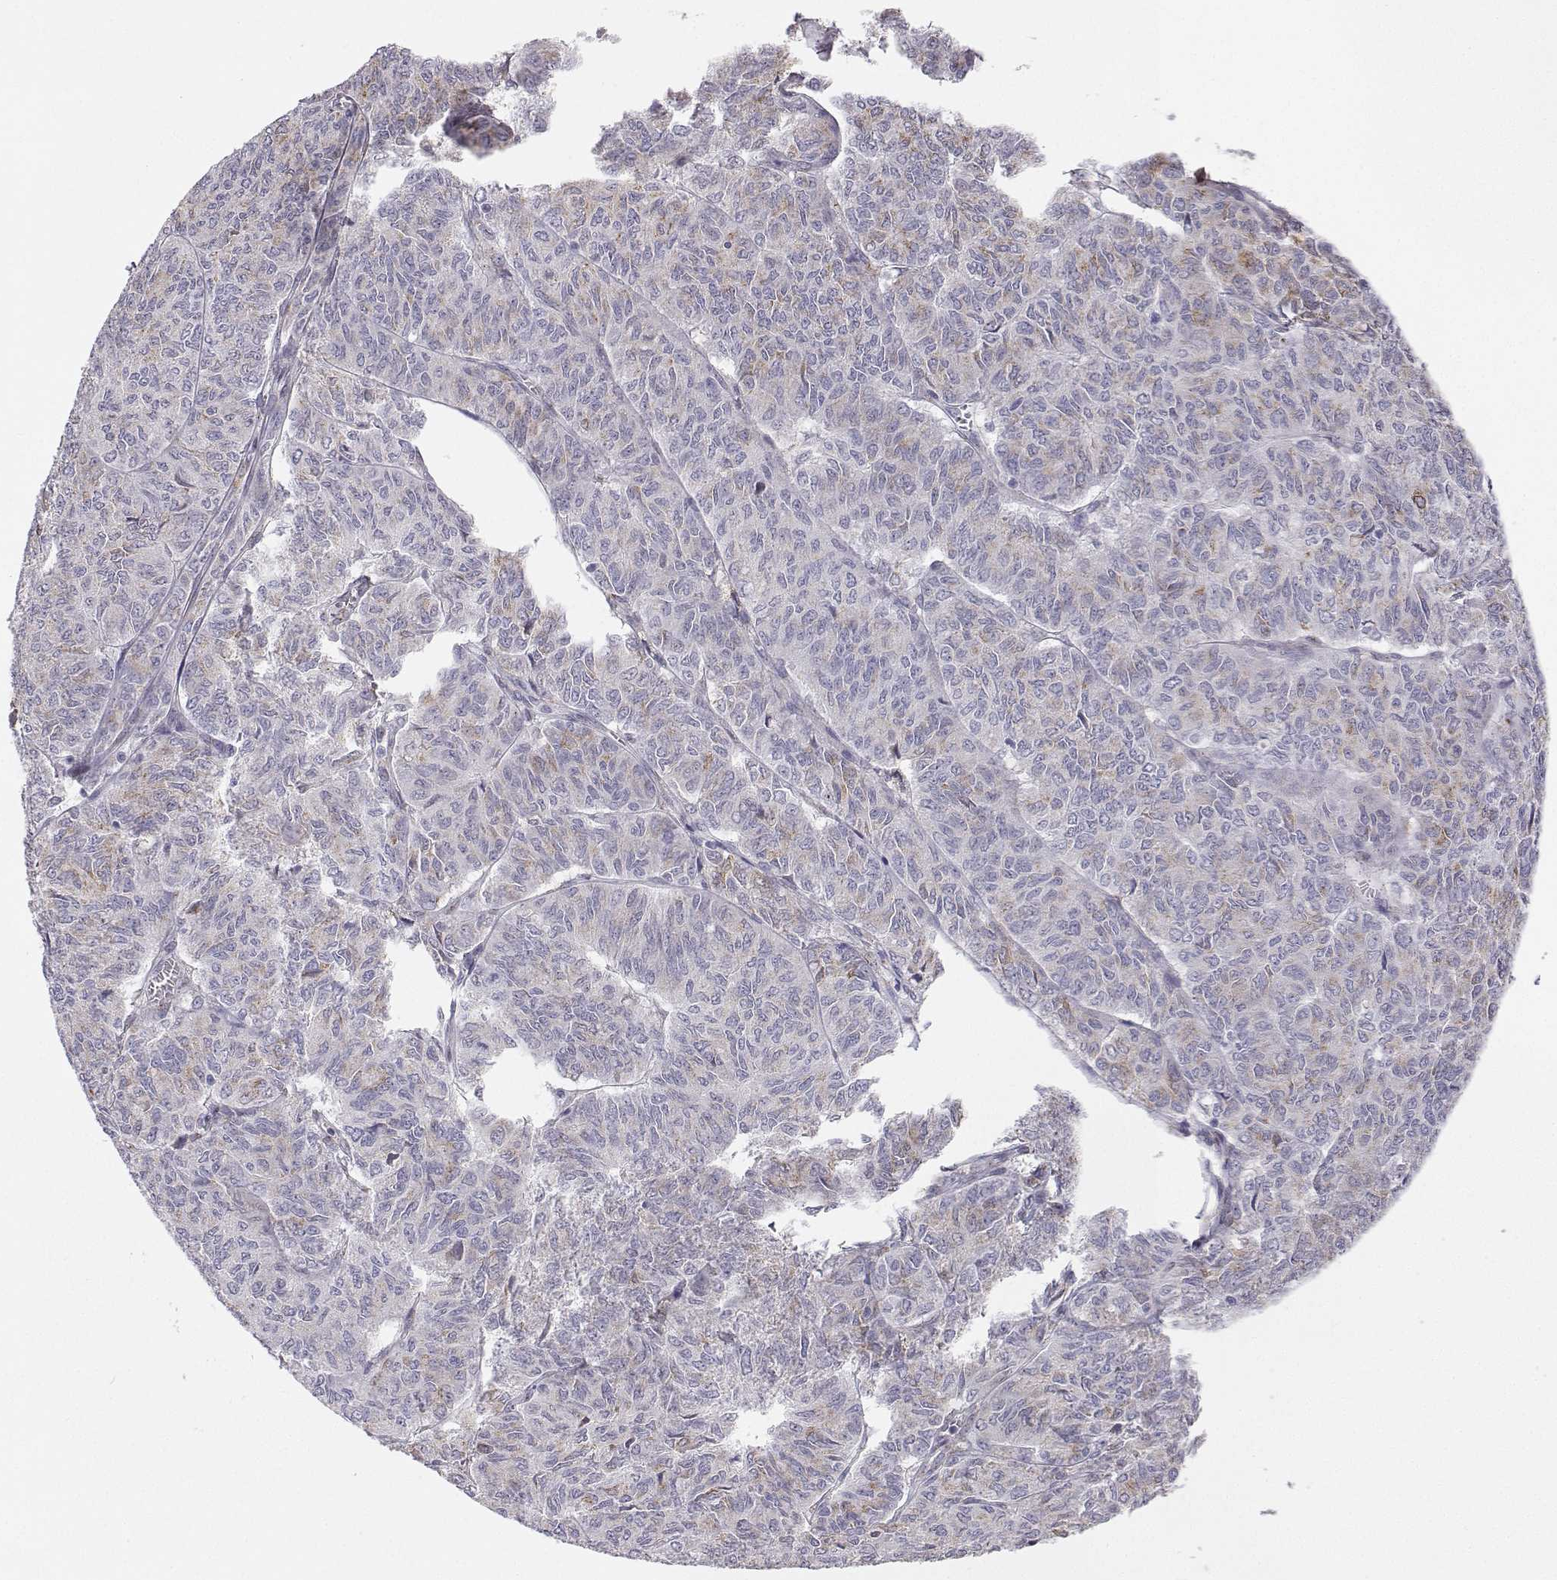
{"staining": {"intensity": "weak", "quantity": "25%-75%", "location": "cytoplasmic/membranous"}, "tissue": "ovarian cancer", "cell_type": "Tumor cells", "image_type": "cancer", "snomed": [{"axis": "morphology", "description": "Carcinoma, endometroid"}, {"axis": "topography", "description": "Ovary"}], "caption": "Brown immunohistochemical staining in human ovarian endometroid carcinoma demonstrates weak cytoplasmic/membranous positivity in about 25%-75% of tumor cells.", "gene": "STARD13", "patient": {"sex": "female", "age": 80}}